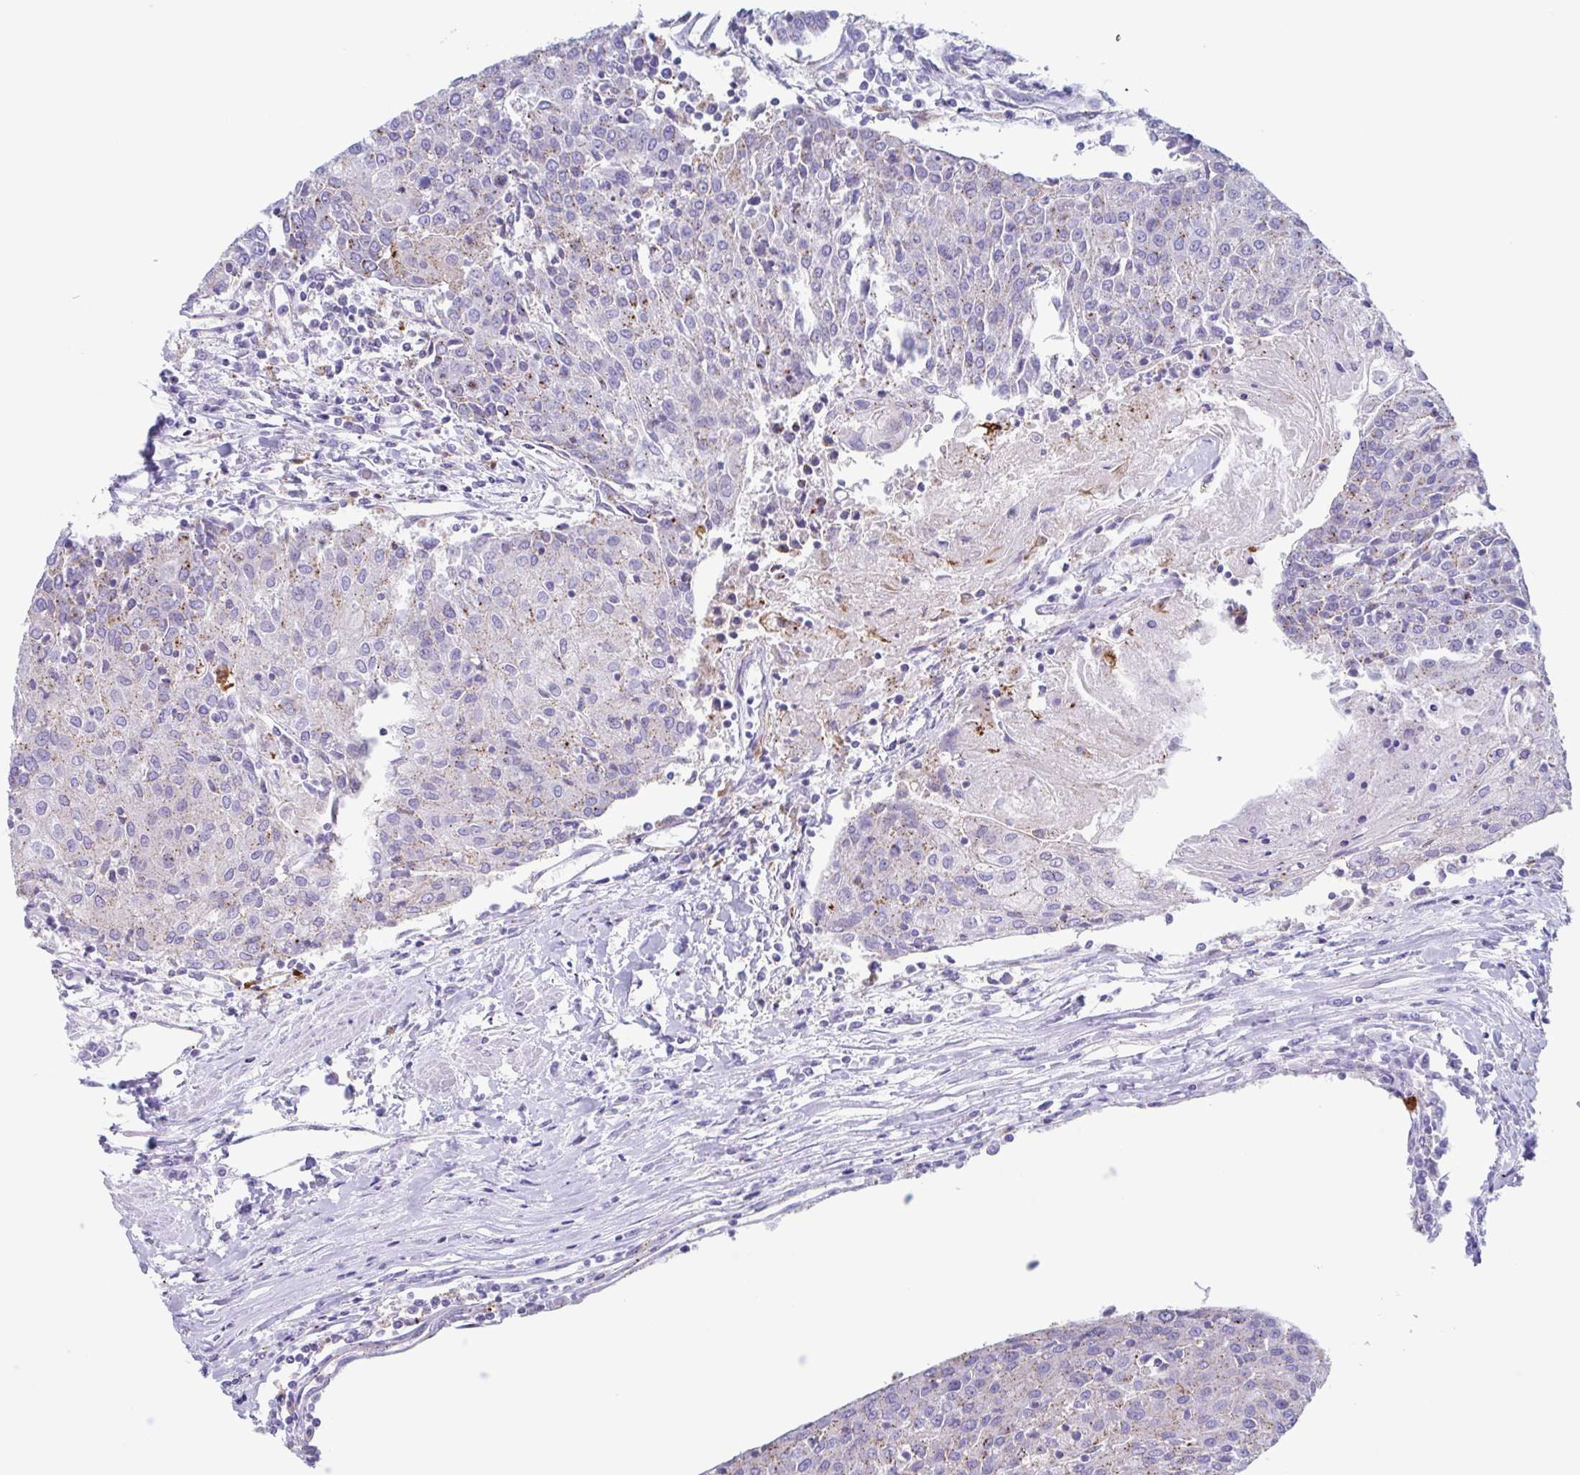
{"staining": {"intensity": "weak", "quantity": "25%-75%", "location": "cytoplasmic/membranous"}, "tissue": "urothelial cancer", "cell_type": "Tumor cells", "image_type": "cancer", "snomed": [{"axis": "morphology", "description": "Urothelial carcinoma, High grade"}, {"axis": "topography", "description": "Urinary bladder"}], "caption": "DAB (3,3'-diaminobenzidine) immunohistochemical staining of human high-grade urothelial carcinoma reveals weak cytoplasmic/membranous protein positivity in approximately 25%-75% of tumor cells.", "gene": "CHMP5", "patient": {"sex": "female", "age": 85}}